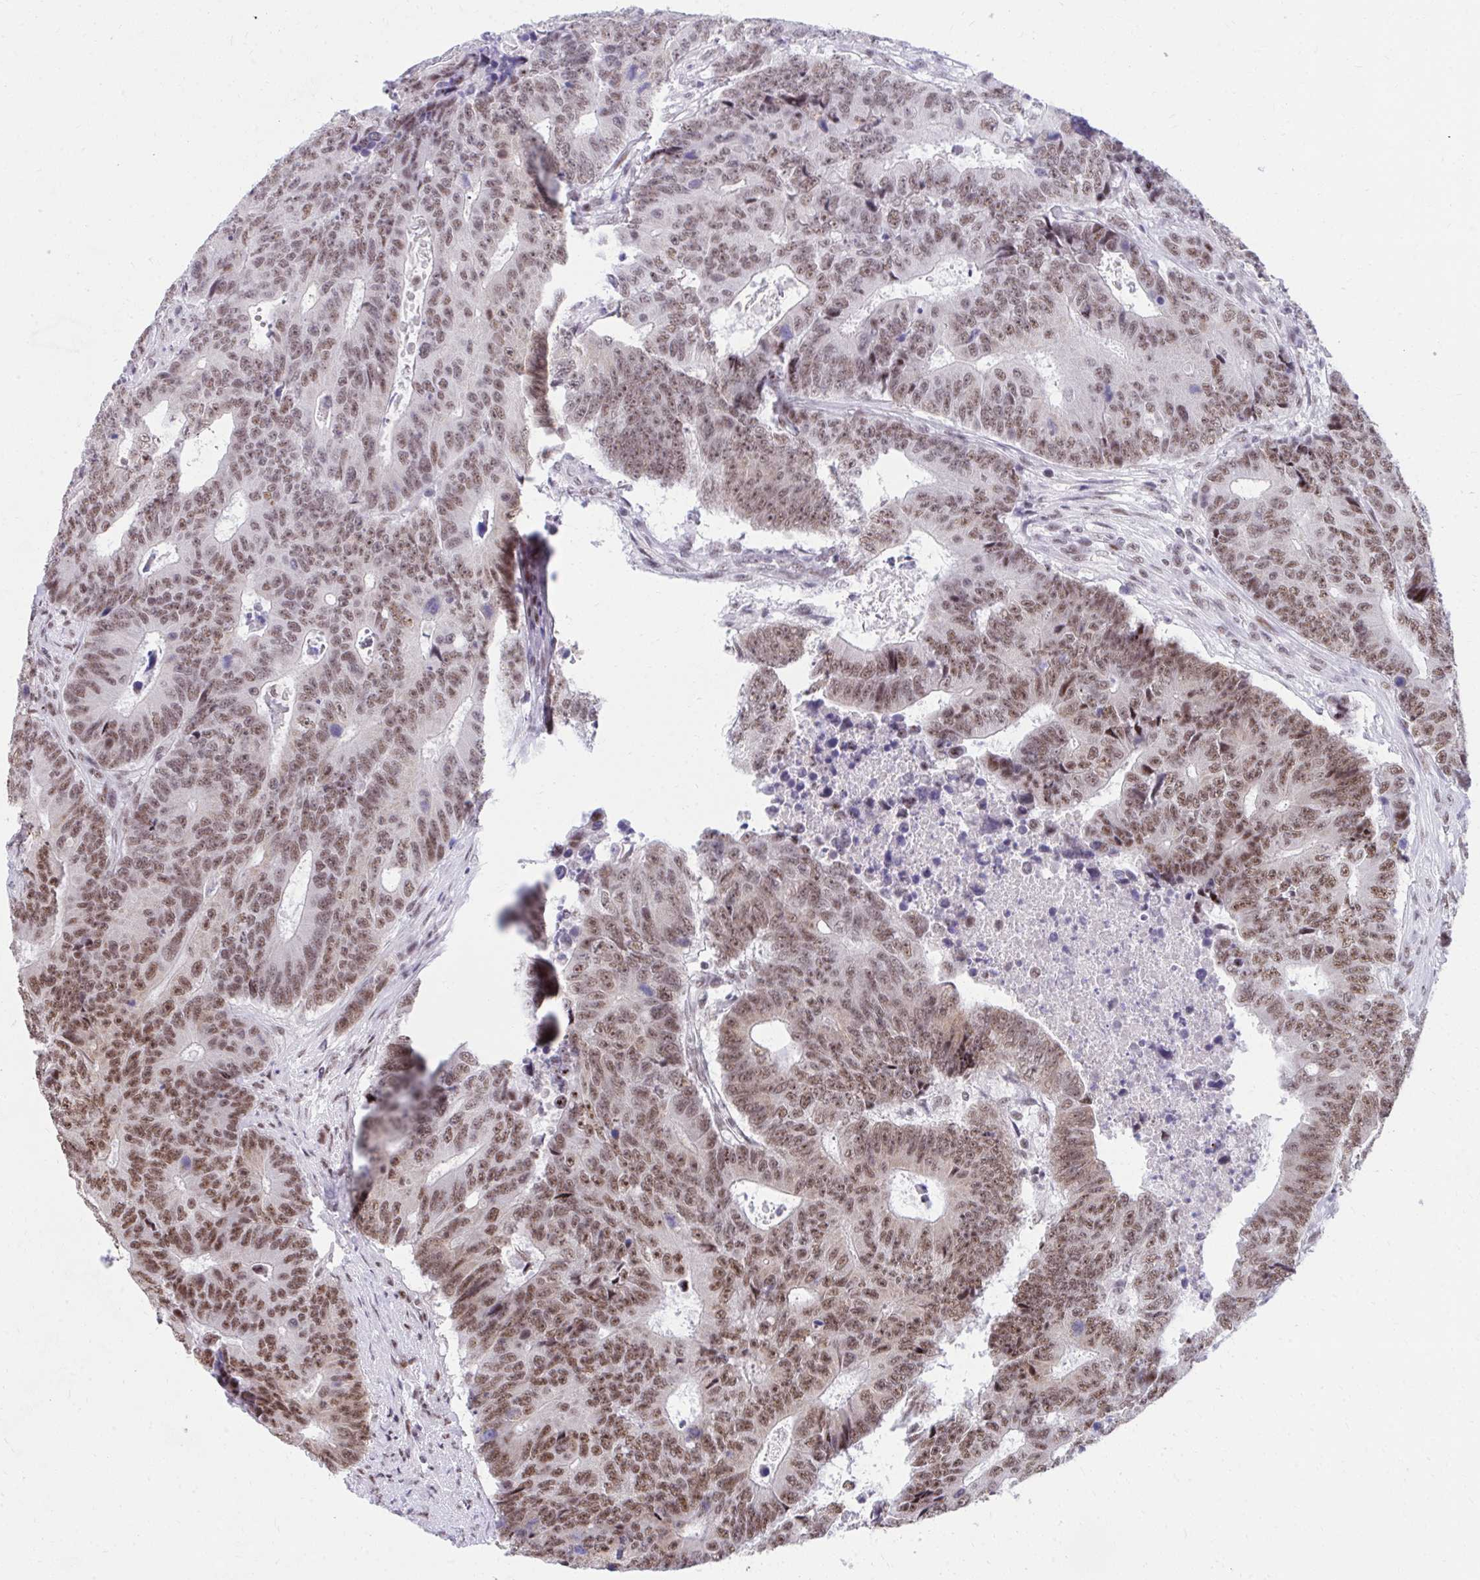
{"staining": {"intensity": "moderate", "quantity": ">75%", "location": "nuclear"}, "tissue": "colorectal cancer", "cell_type": "Tumor cells", "image_type": "cancer", "snomed": [{"axis": "morphology", "description": "Adenocarcinoma, NOS"}, {"axis": "topography", "description": "Colon"}], "caption": "Colorectal adenocarcinoma stained with a protein marker shows moderate staining in tumor cells.", "gene": "SYNE4", "patient": {"sex": "female", "age": 48}}